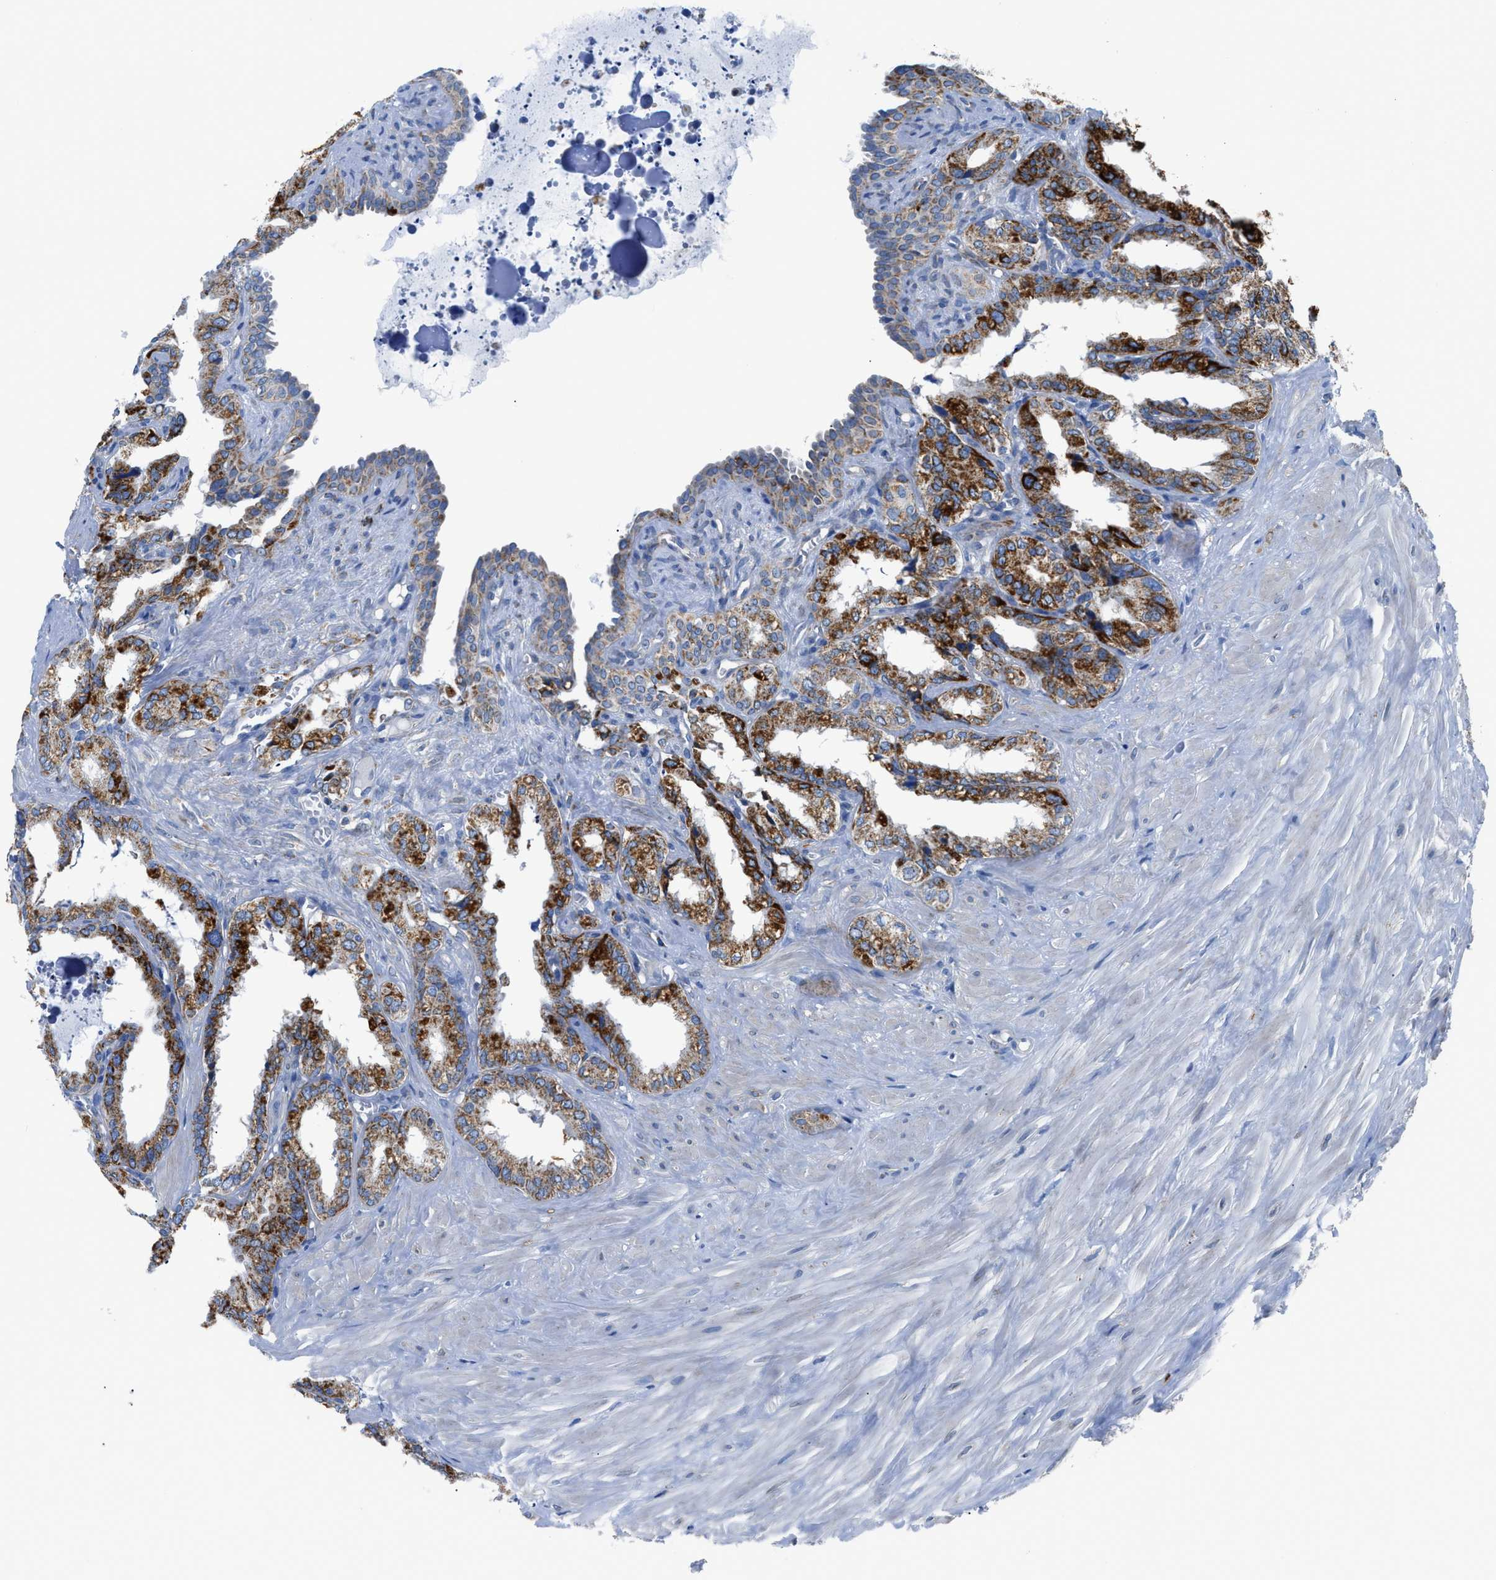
{"staining": {"intensity": "moderate", "quantity": ">75%", "location": "cytoplasmic/membranous"}, "tissue": "seminal vesicle", "cell_type": "Glandular cells", "image_type": "normal", "snomed": [{"axis": "morphology", "description": "Normal tissue, NOS"}, {"axis": "topography", "description": "Seminal veicle"}], "caption": "The immunohistochemical stain labels moderate cytoplasmic/membranous positivity in glandular cells of unremarkable seminal vesicle. Using DAB (3,3'-diaminobenzidine) (brown) and hematoxylin (blue) stains, captured at high magnification using brightfield microscopy.", "gene": "ZDHHC3", "patient": {"sex": "male", "age": 64}}